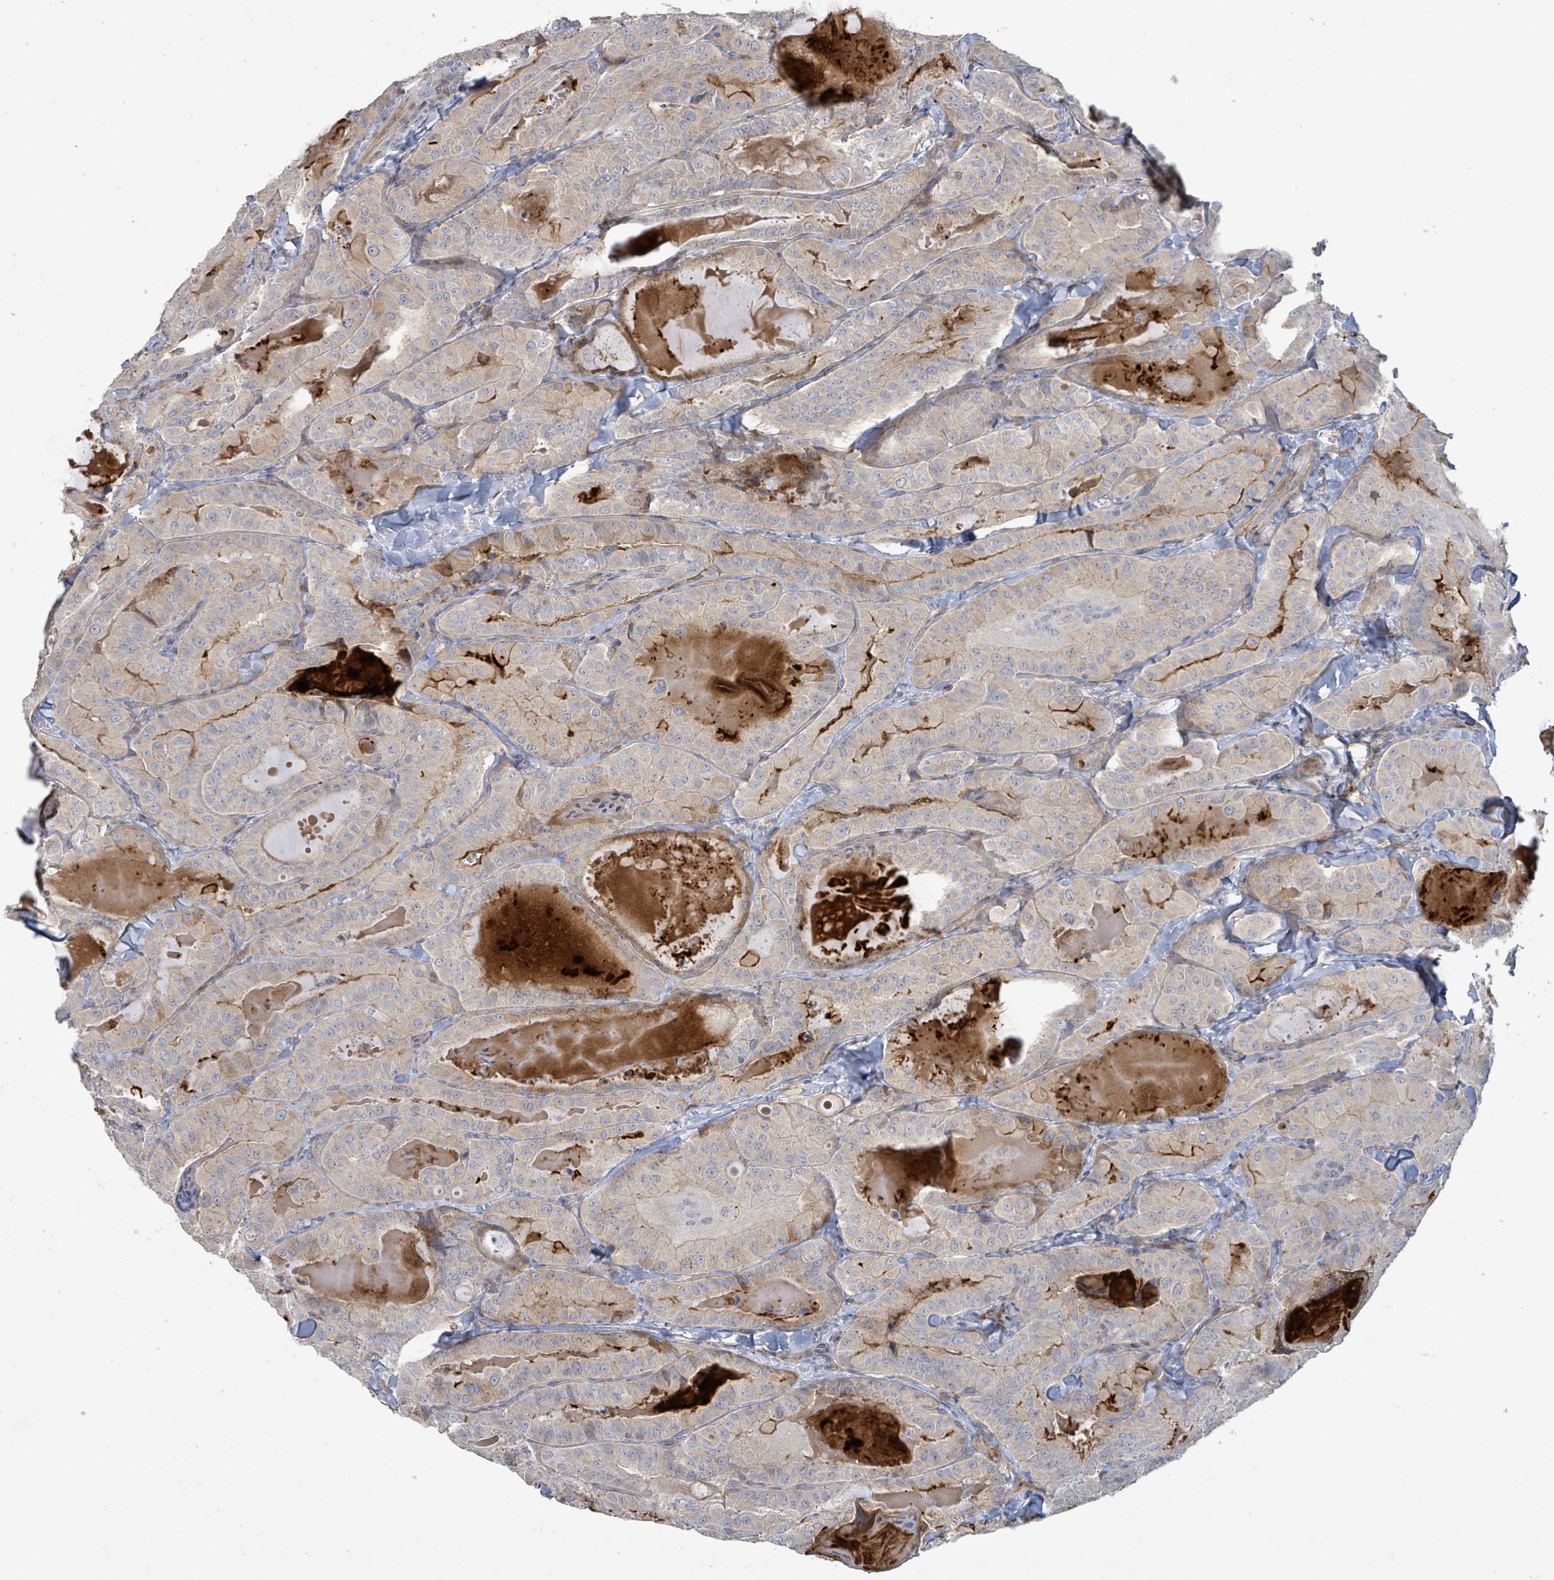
{"staining": {"intensity": "weak", "quantity": "25%-75%", "location": "cytoplasmic/membranous"}, "tissue": "thyroid cancer", "cell_type": "Tumor cells", "image_type": "cancer", "snomed": [{"axis": "morphology", "description": "Papillary adenocarcinoma, NOS"}, {"axis": "topography", "description": "Thyroid gland"}], "caption": "A high-resolution micrograph shows immunohistochemistry staining of thyroid cancer (papillary adenocarcinoma), which reveals weak cytoplasmic/membranous expression in approximately 25%-75% of tumor cells. Ihc stains the protein in brown and the nuclei are stained blue.", "gene": "LILRA4", "patient": {"sex": "female", "age": 68}}